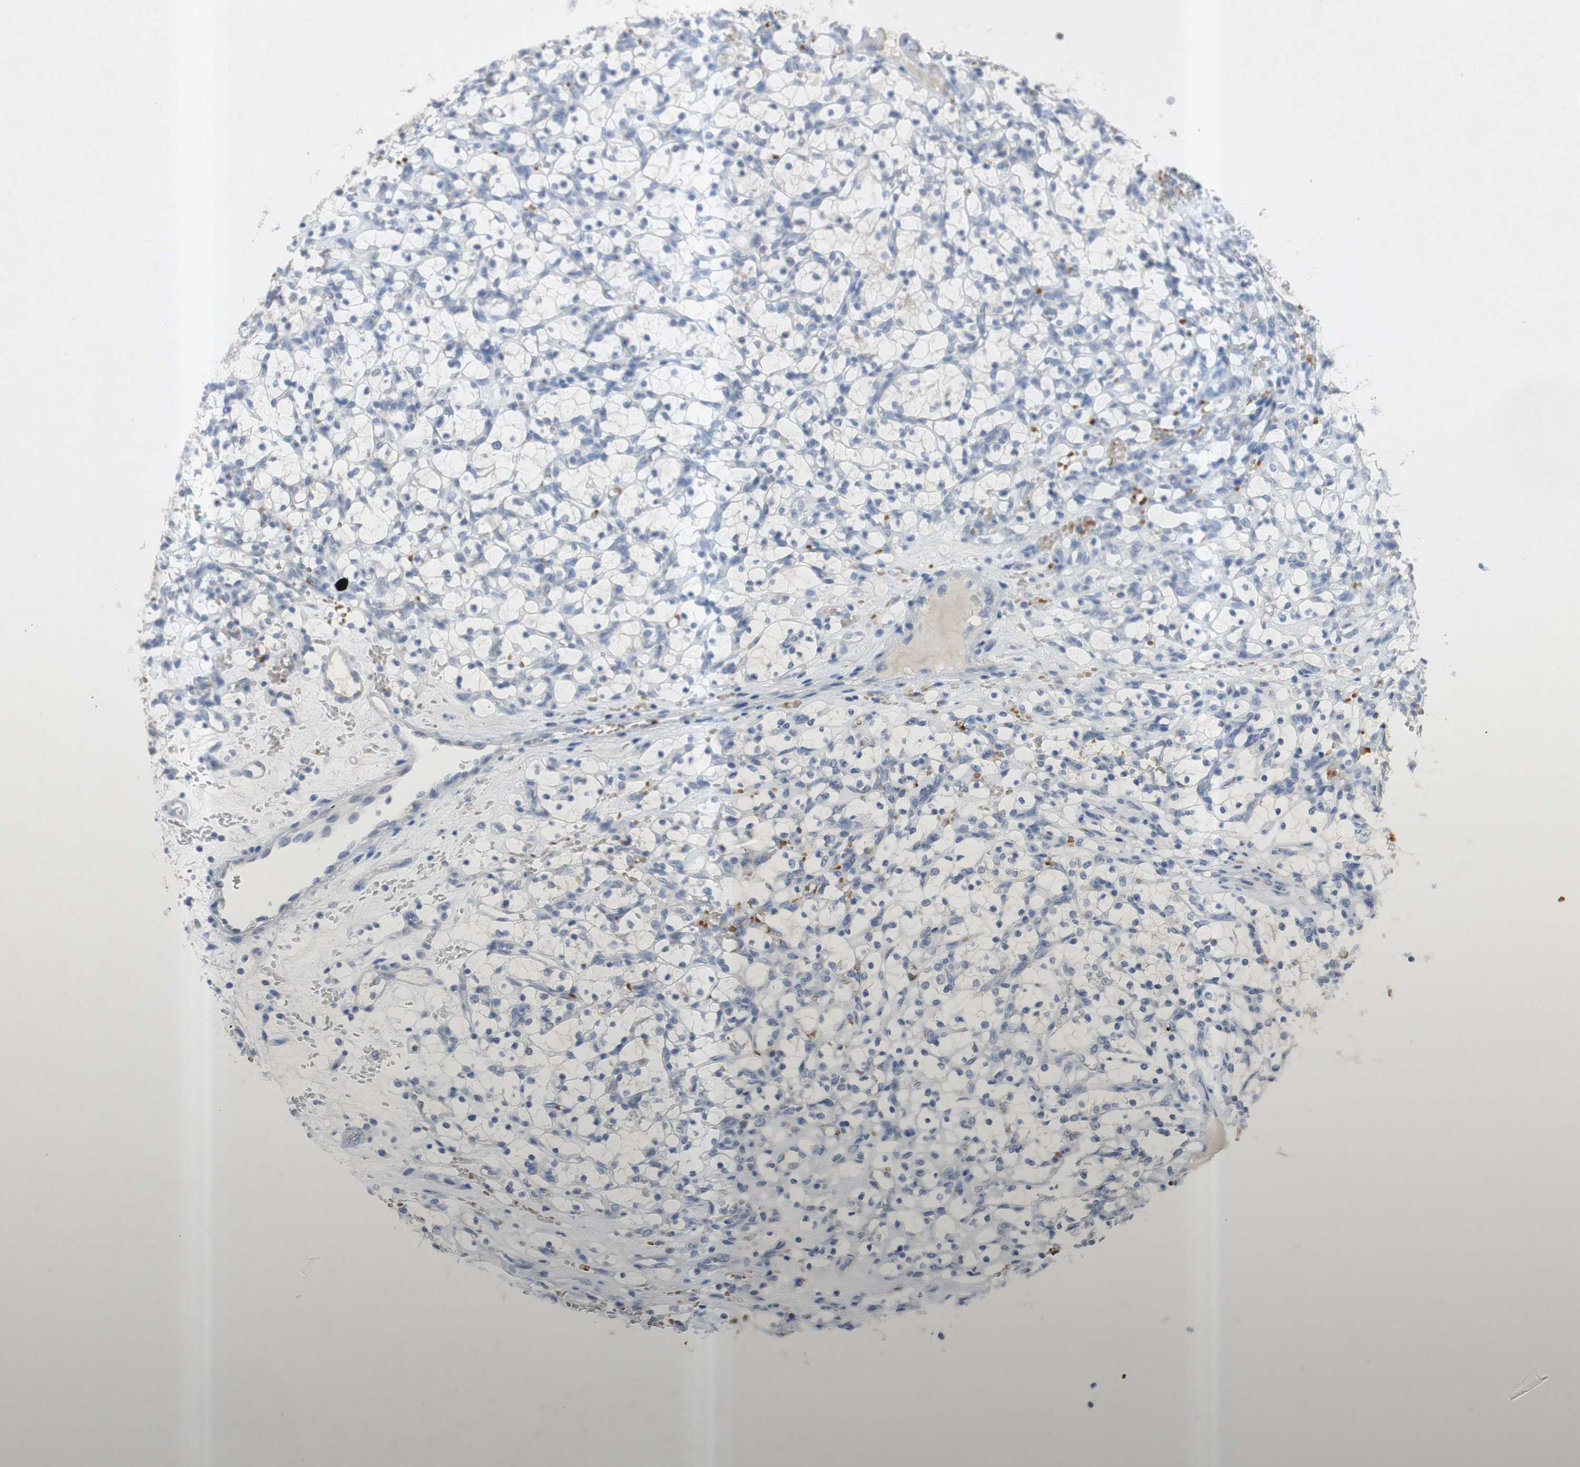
{"staining": {"intensity": "negative", "quantity": "none", "location": "none"}, "tissue": "renal cancer", "cell_type": "Tumor cells", "image_type": "cancer", "snomed": [{"axis": "morphology", "description": "Adenocarcinoma, NOS"}, {"axis": "topography", "description": "Kidney"}], "caption": "High magnification brightfield microscopy of adenocarcinoma (renal) stained with DAB (brown) and counterstained with hematoxylin (blue): tumor cells show no significant staining.", "gene": "EPO", "patient": {"sex": "female", "age": 69}}